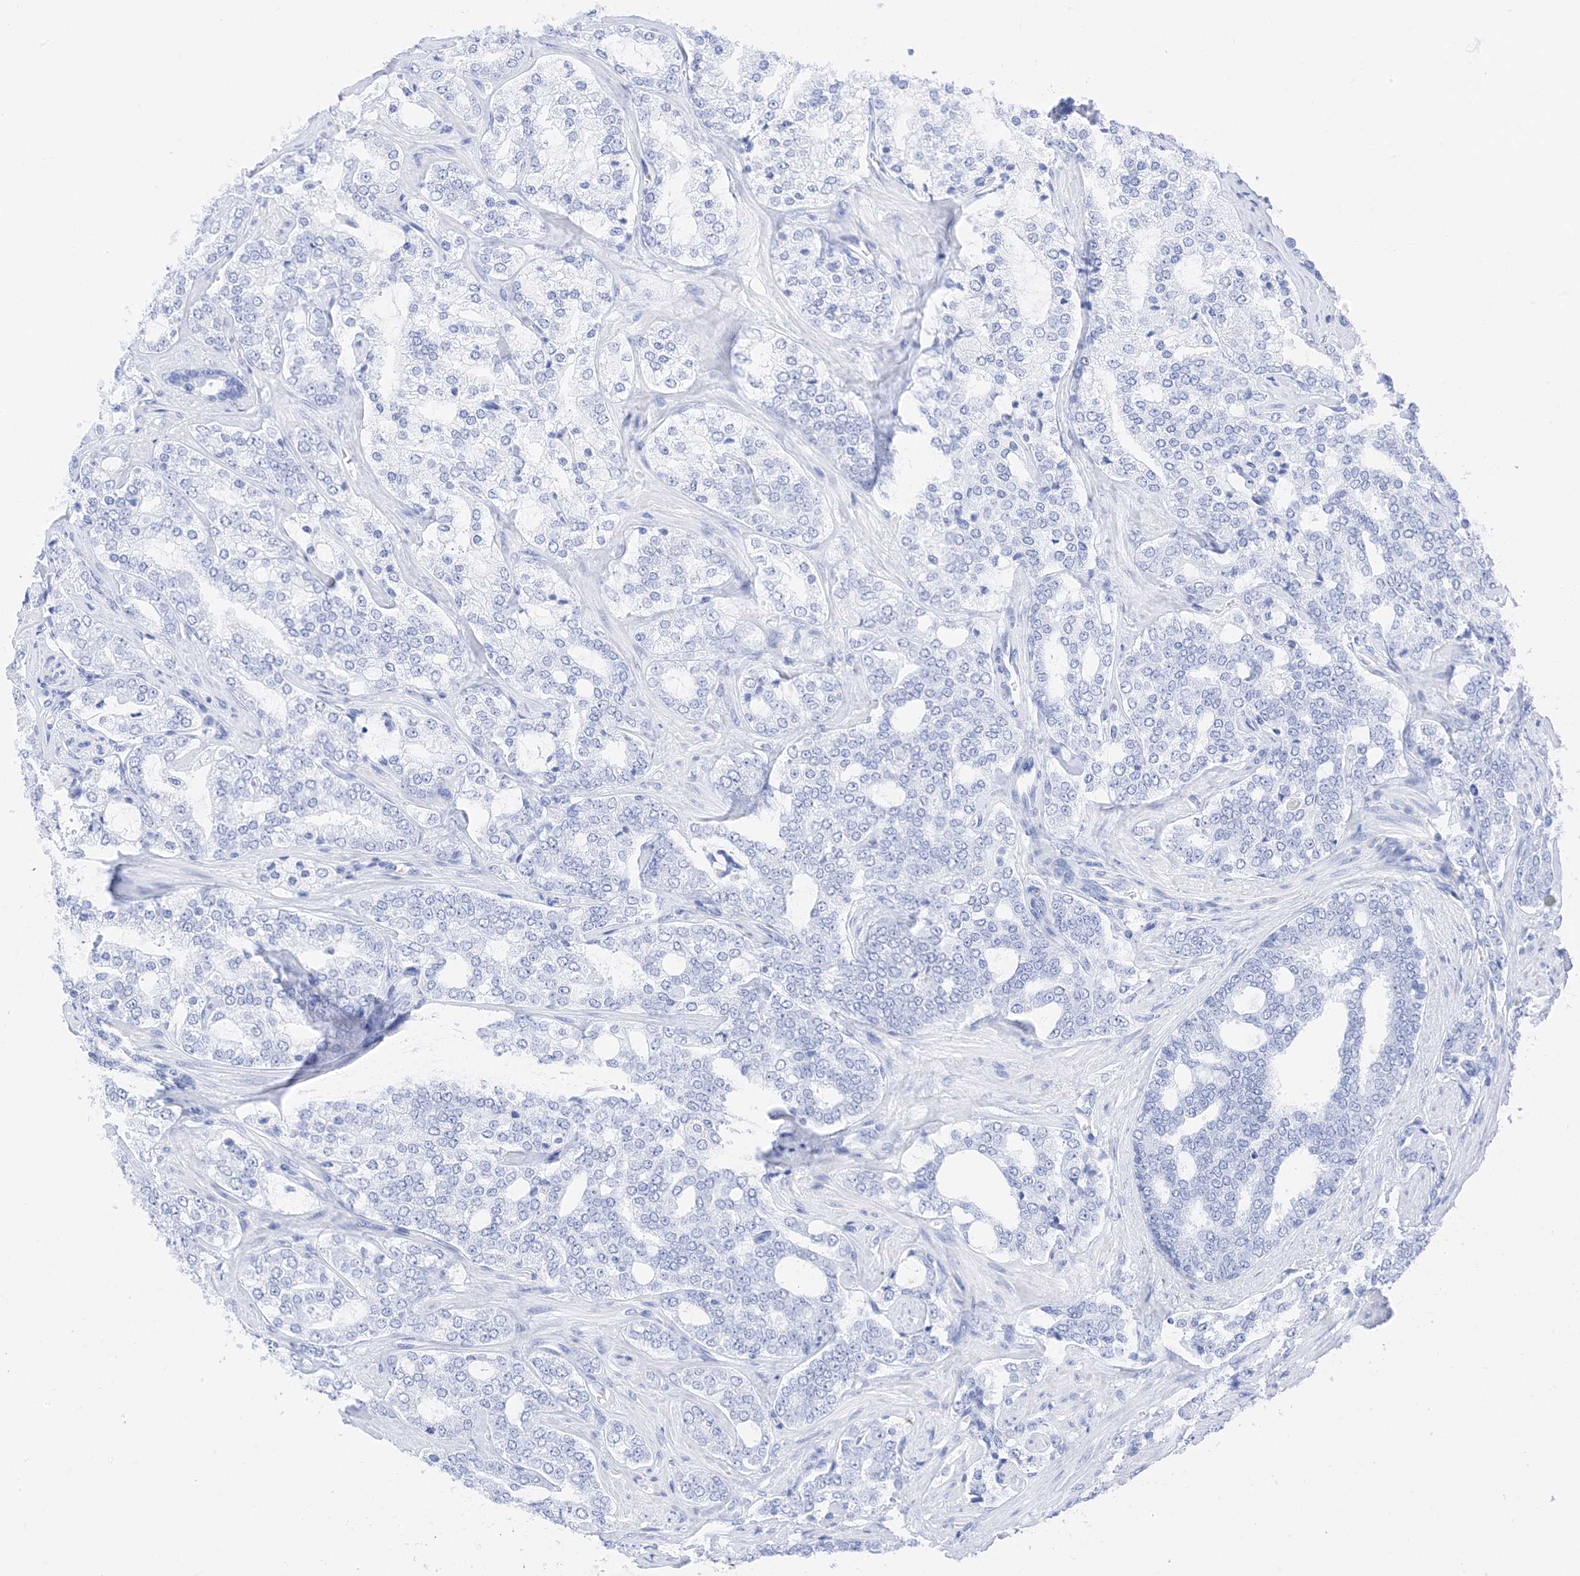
{"staining": {"intensity": "negative", "quantity": "none", "location": "none"}, "tissue": "prostate cancer", "cell_type": "Tumor cells", "image_type": "cancer", "snomed": [{"axis": "morphology", "description": "Adenocarcinoma, High grade"}, {"axis": "topography", "description": "Prostate"}], "caption": "This histopathology image is of prostate cancer (high-grade adenocarcinoma) stained with immunohistochemistry to label a protein in brown with the nuclei are counter-stained blue. There is no positivity in tumor cells. The staining was performed using DAB (3,3'-diaminobenzidine) to visualize the protein expression in brown, while the nuclei were stained in blue with hematoxylin (Magnification: 20x).", "gene": "MUC17", "patient": {"sex": "male", "age": 64}}